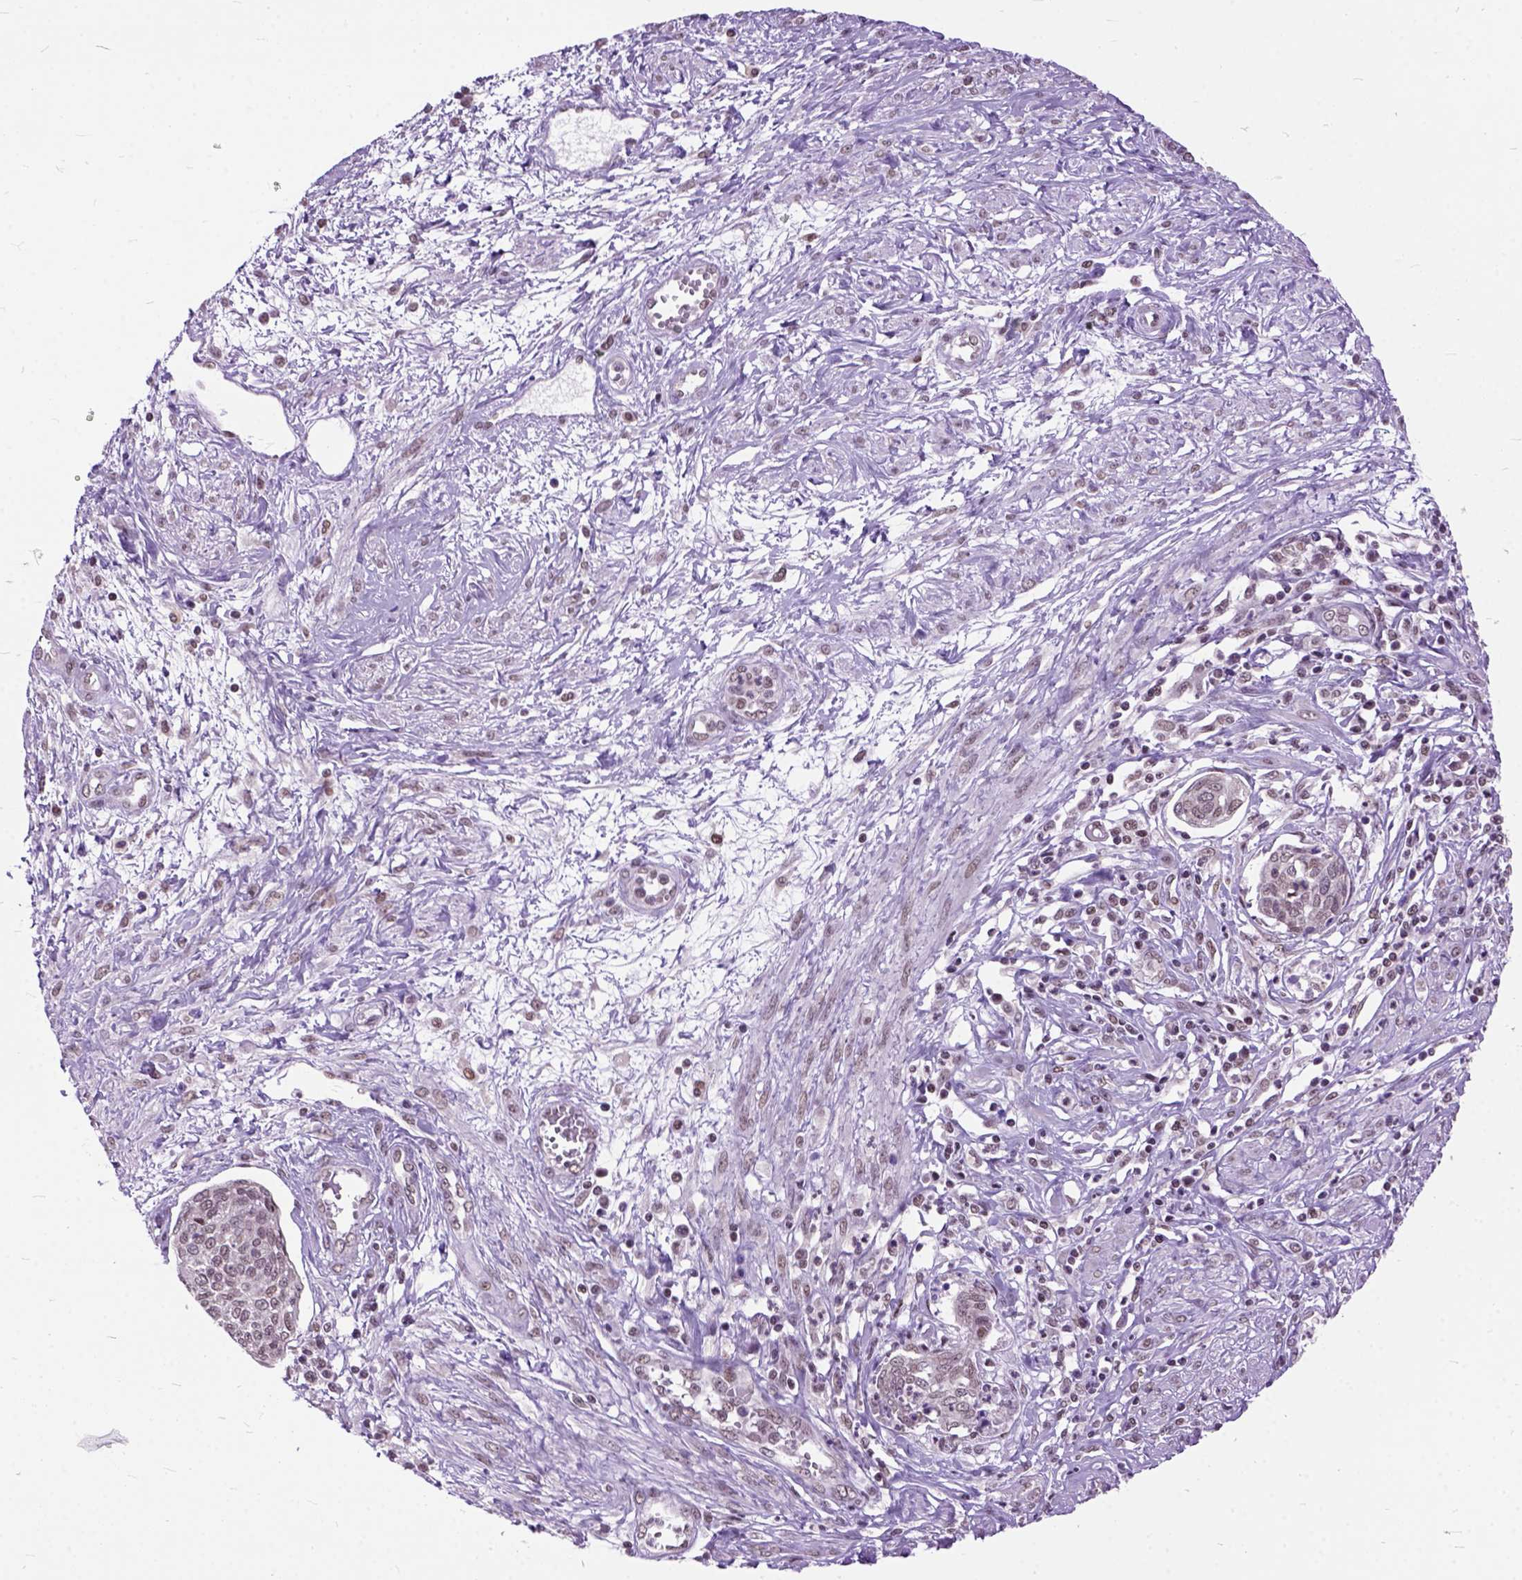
{"staining": {"intensity": "weak", "quantity": ">75%", "location": "nuclear"}, "tissue": "cervical cancer", "cell_type": "Tumor cells", "image_type": "cancer", "snomed": [{"axis": "morphology", "description": "Squamous cell carcinoma, NOS"}, {"axis": "topography", "description": "Cervix"}], "caption": "Protein expression analysis of human squamous cell carcinoma (cervical) reveals weak nuclear expression in approximately >75% of tumor cells.", "gene": "ORC5", "patient": {"sex": "female", "age": 34}}